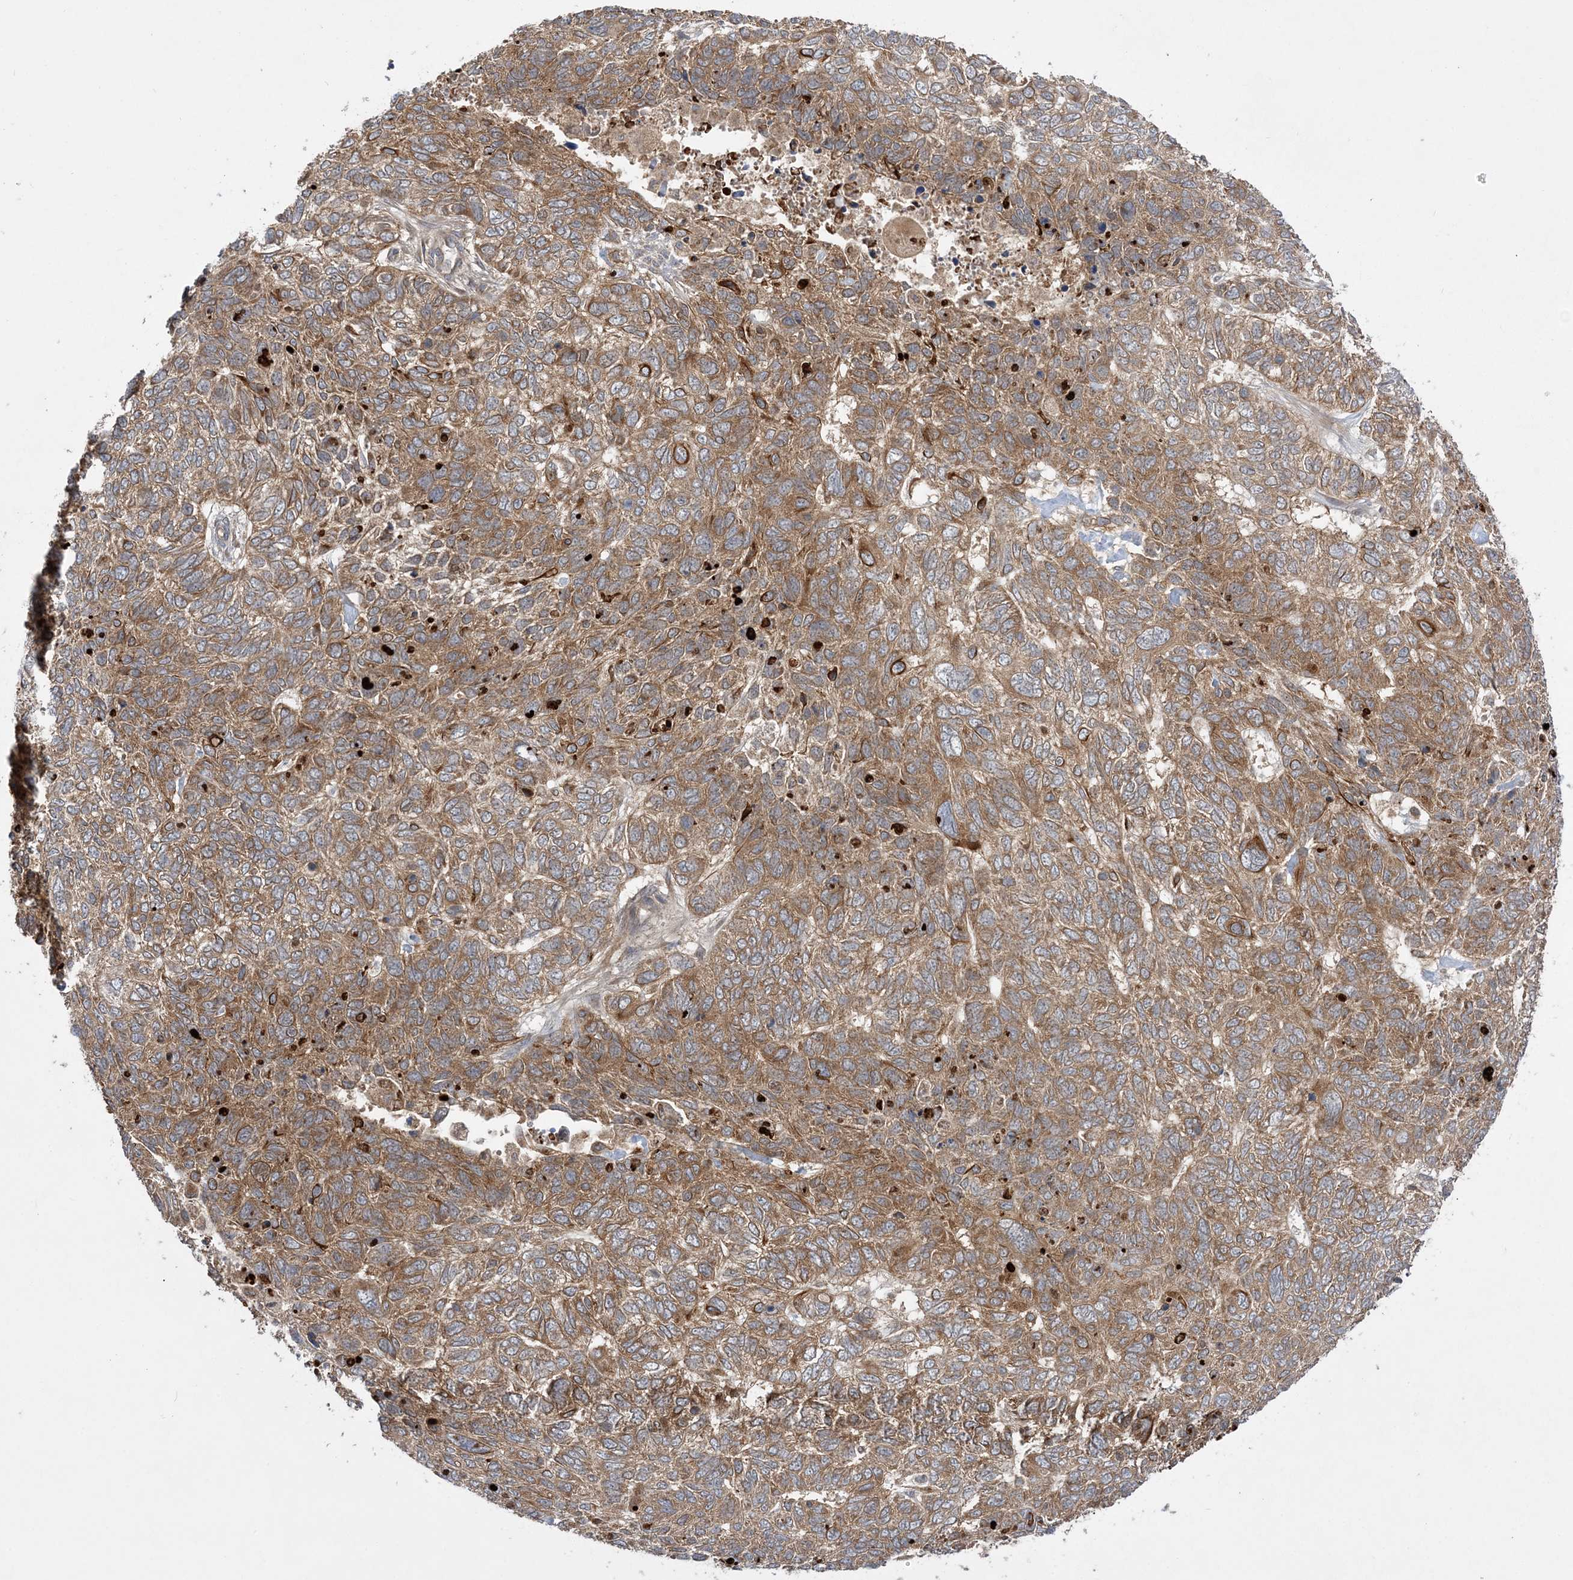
{"staining": {"intensity": "moderate", "quantity": ">75%", "location": "cytoplasmic/membranous"}, "tissue": "skin cancer", "cell_type": "Tumor cells", "image_type": "cancer", "snomed": [{"axis": "morphology", "description": "Basal cell carcinoma"}, {"axis": "topography", "description": "Skin"}], "caption": "DAB (3,3'-diaminobenzidine) immunohistochemical staining of human skin basal cell carcinoma exhibits moderate cytoplasmic/membranous protein expression in approximately >75% of tumor cells.", "gene": "MMADHC", "patient": {"sex": "female", "age": 65}}